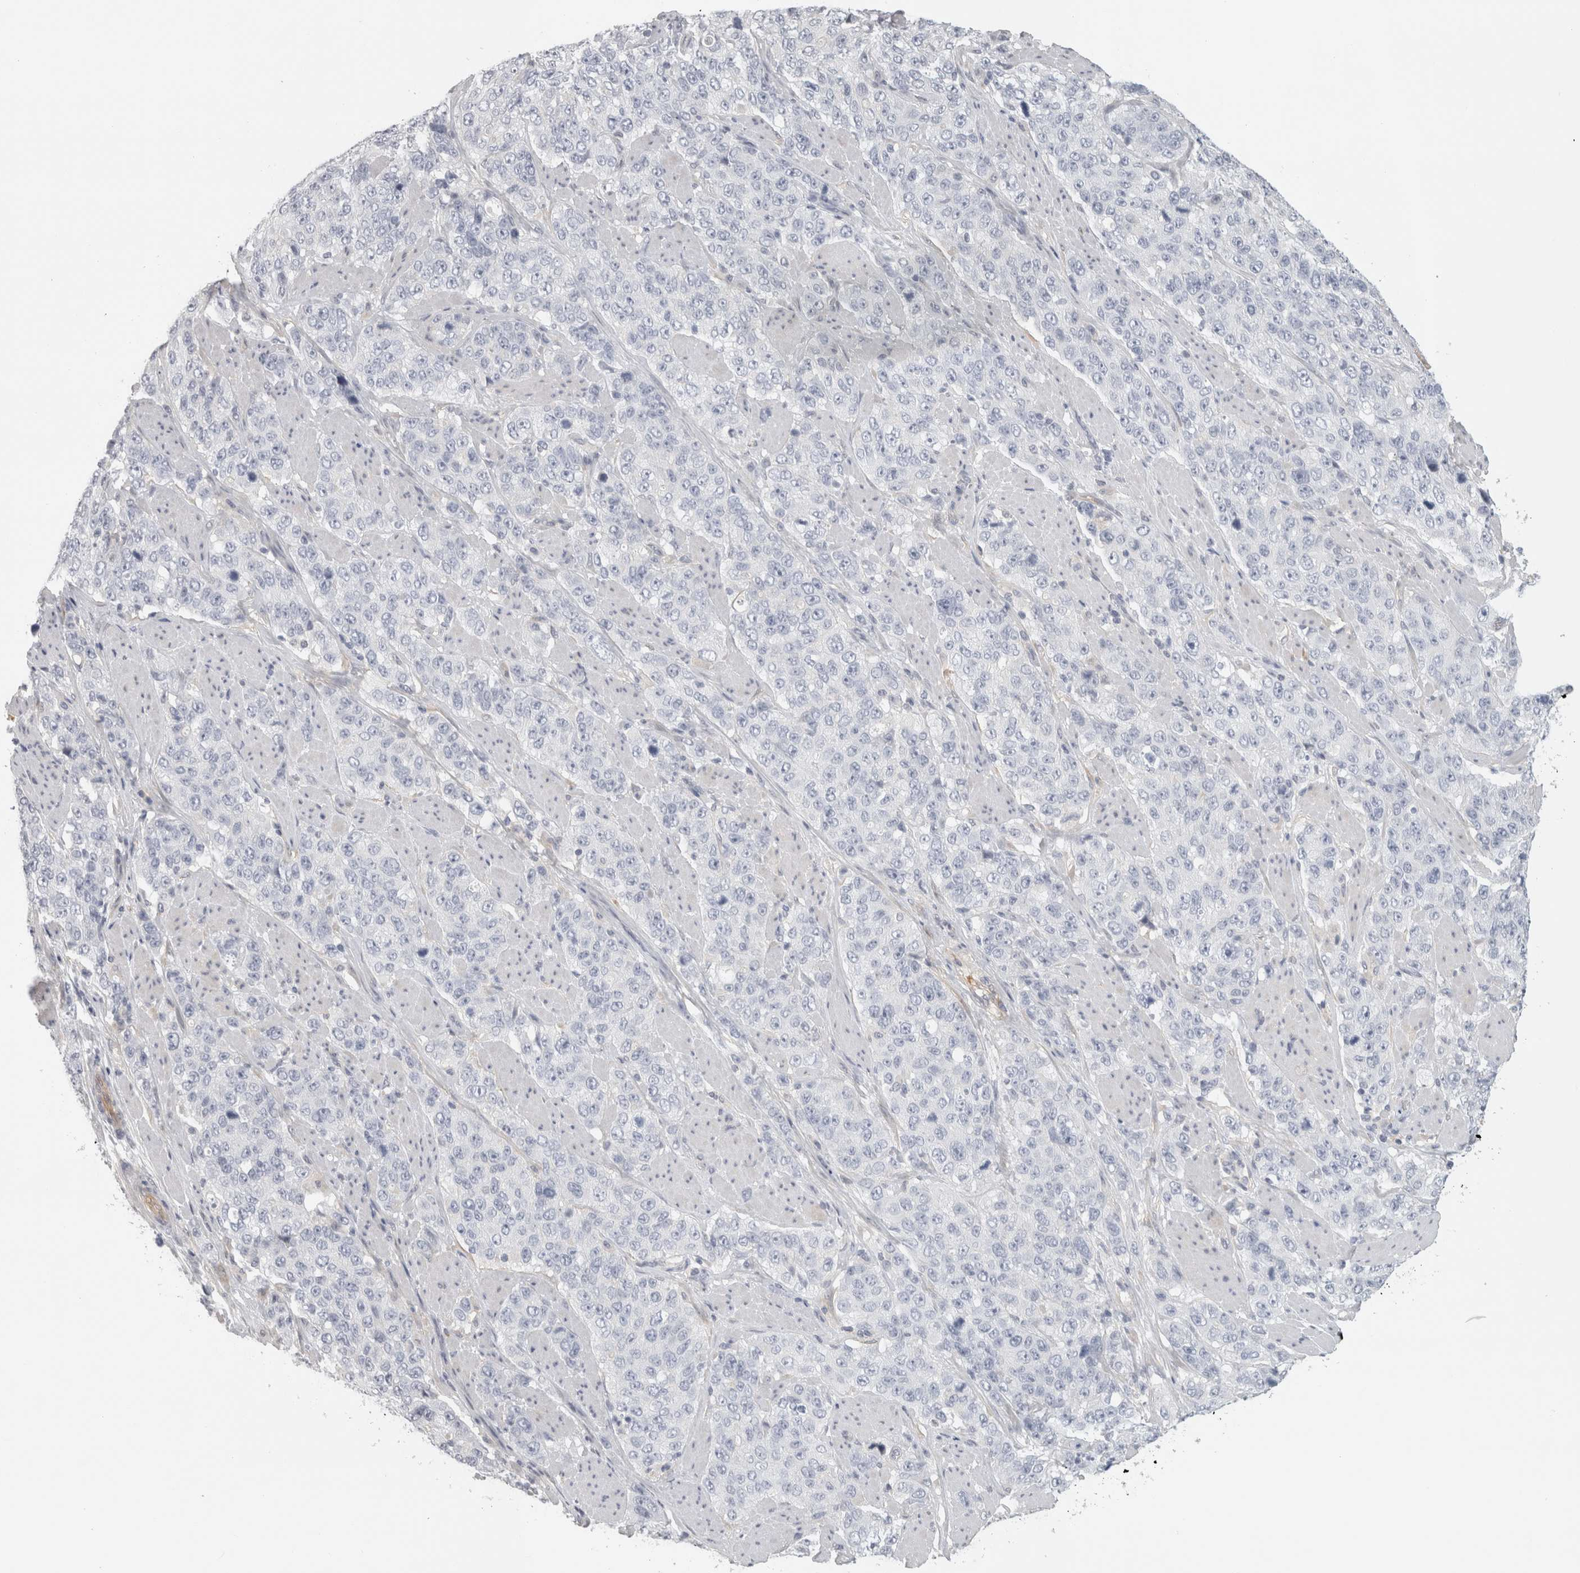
{"staining": {"intensity": "negative", "quantity": "none", "location": "none"}, "tissue": "stomach cancer", "cell_type": "Tumor cells", "image_type": "cancer", "snomed": [{"axis": "morphology", "description": "Adenocarcinoma, NOS"}, {"axis": "topography", "description": "Stomach"}], "caption": "Immunohistochemical staining of human stomach adenocarcinoma reveals no significant staining in tumor cells.", "gene": "FBLIM1", "patient": {"sex": "male", "age": 48}}